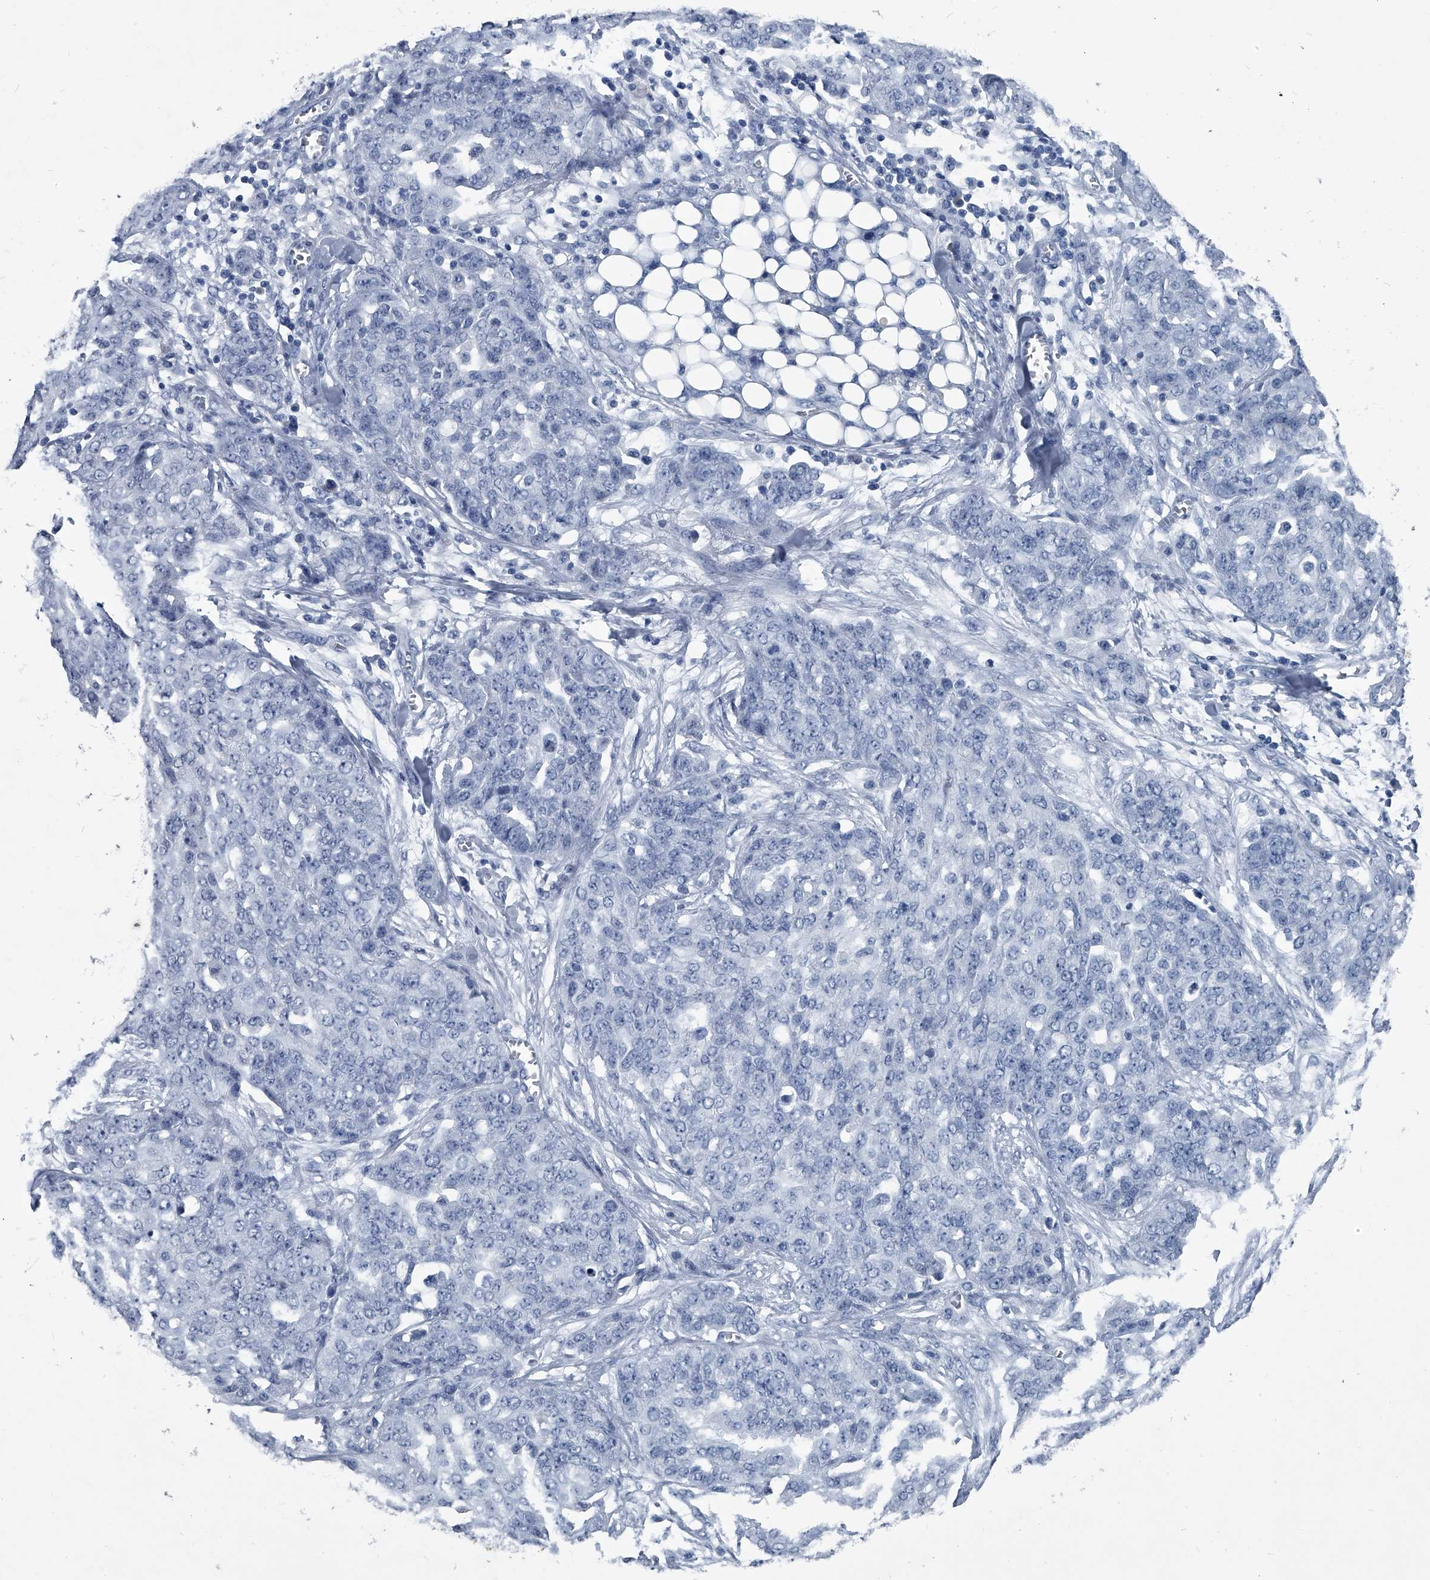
{"staining": {"intensity": "negative", "quantity": "none", "location": "none"}, "tissue": "ovarian cancer", "cell_type": "Tumor cells", "image_type": "cancer", "snomed": [{"axis": "morphology", "description": "Cystadenocarcinoma, serous, NOS"}, {"axis": "topography", "description": "Soft tissue"}, {"axis": "topography", "description": "Ovary"}], "caption": "Ovarian serous cystadenocarcinoma stained for a protein using IHC demonstrates no staining tumor cells.", "gene": "BCAS1", "patient": {"sex": "female", "age": 57}}